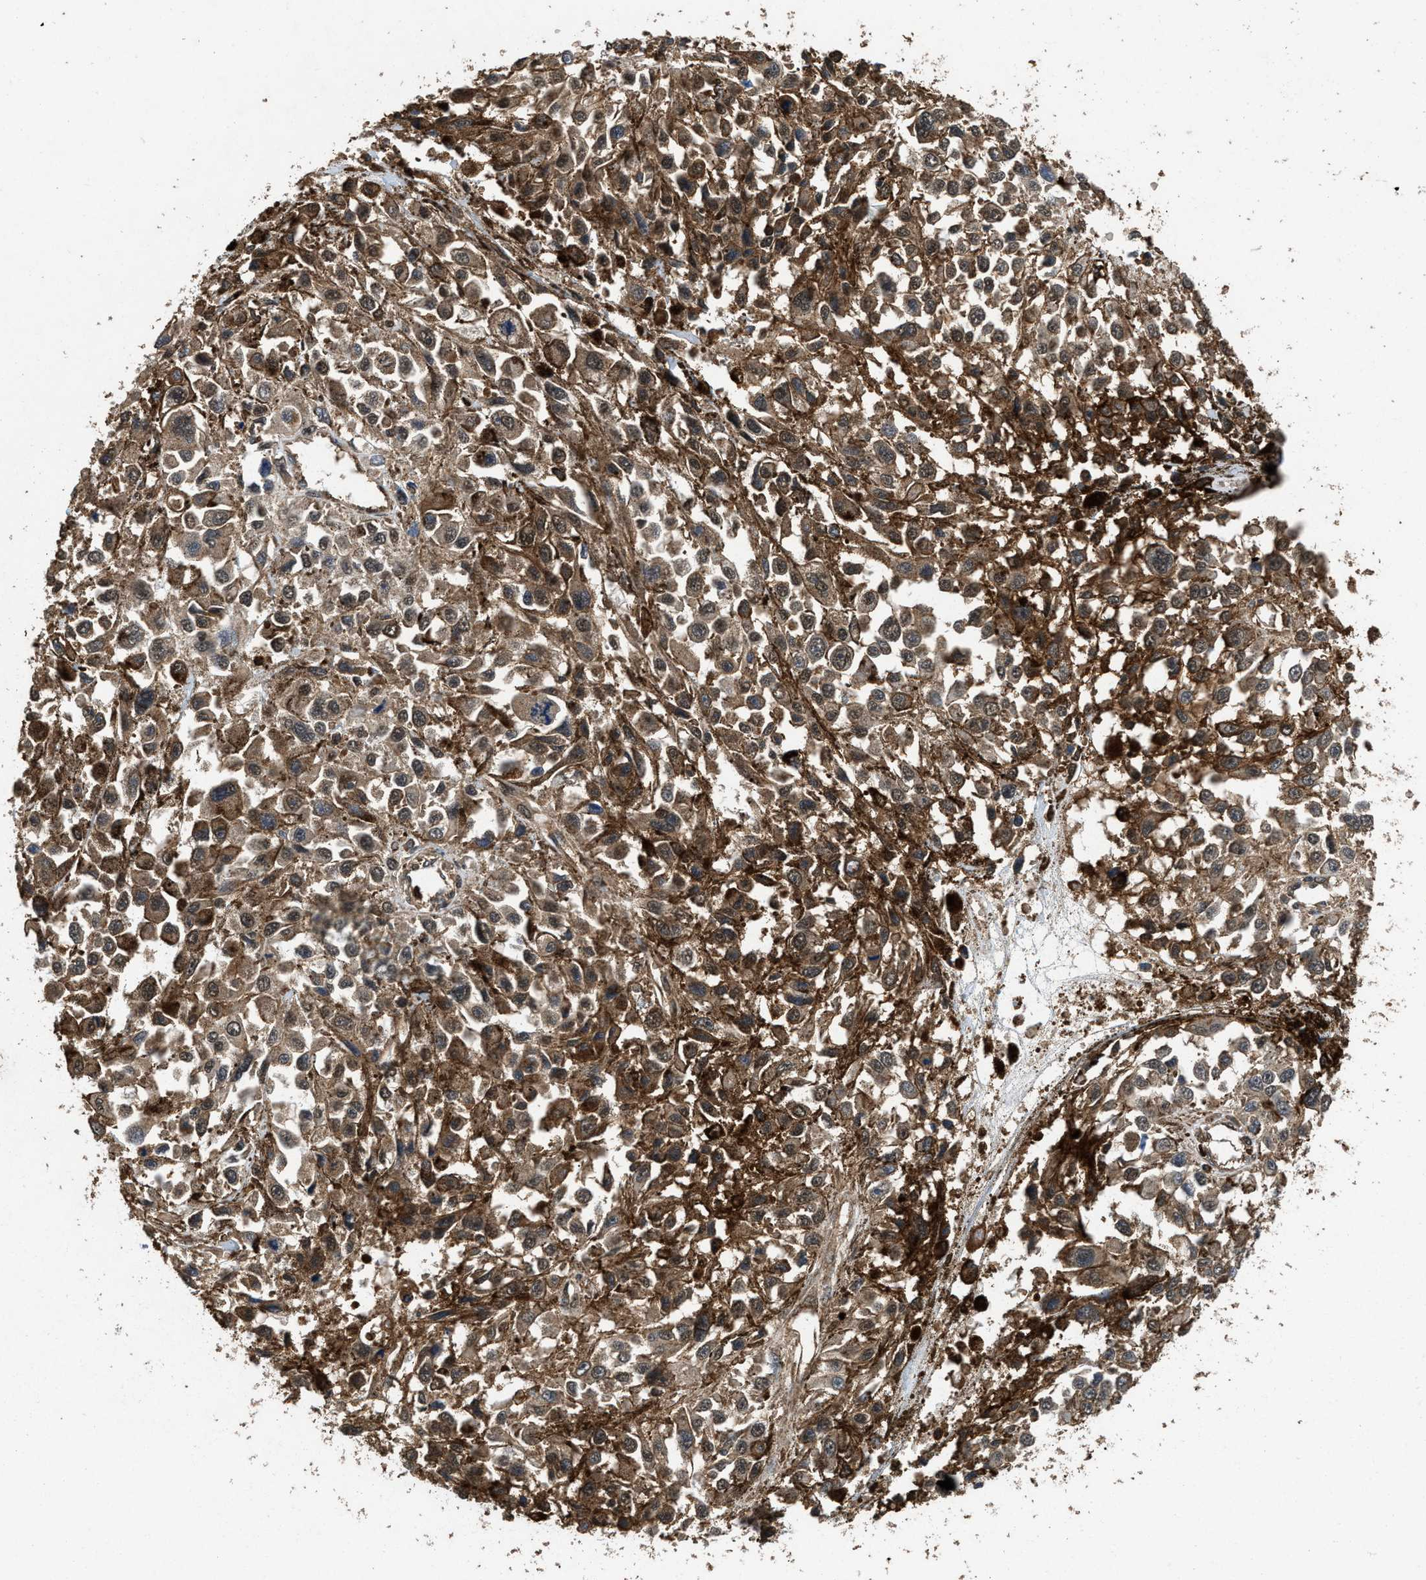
{"staining": {"intensity": "weak", "quantity": ">75%", "location": "cytoplasmic/membranous"}, "tissue": "melanoma", "cell_type": "Tumor cells", "image_type": "cancer", "snomed": [{"axis": "morphology", "description": "Malignant melanoma, Metastatic site"}, {"axis": "topography", "description": "Lymph node"}], "caption": "Immunohistochemistry (IHC) histopathology image of human melanoma stained for a protein (brown), which demonstrates low levels of weak cytoplasmic/membranous positivity in approximately >75% of tumor cells.", "gene": "LINGO2", "patient": {"sex": "male", "age": 59}}